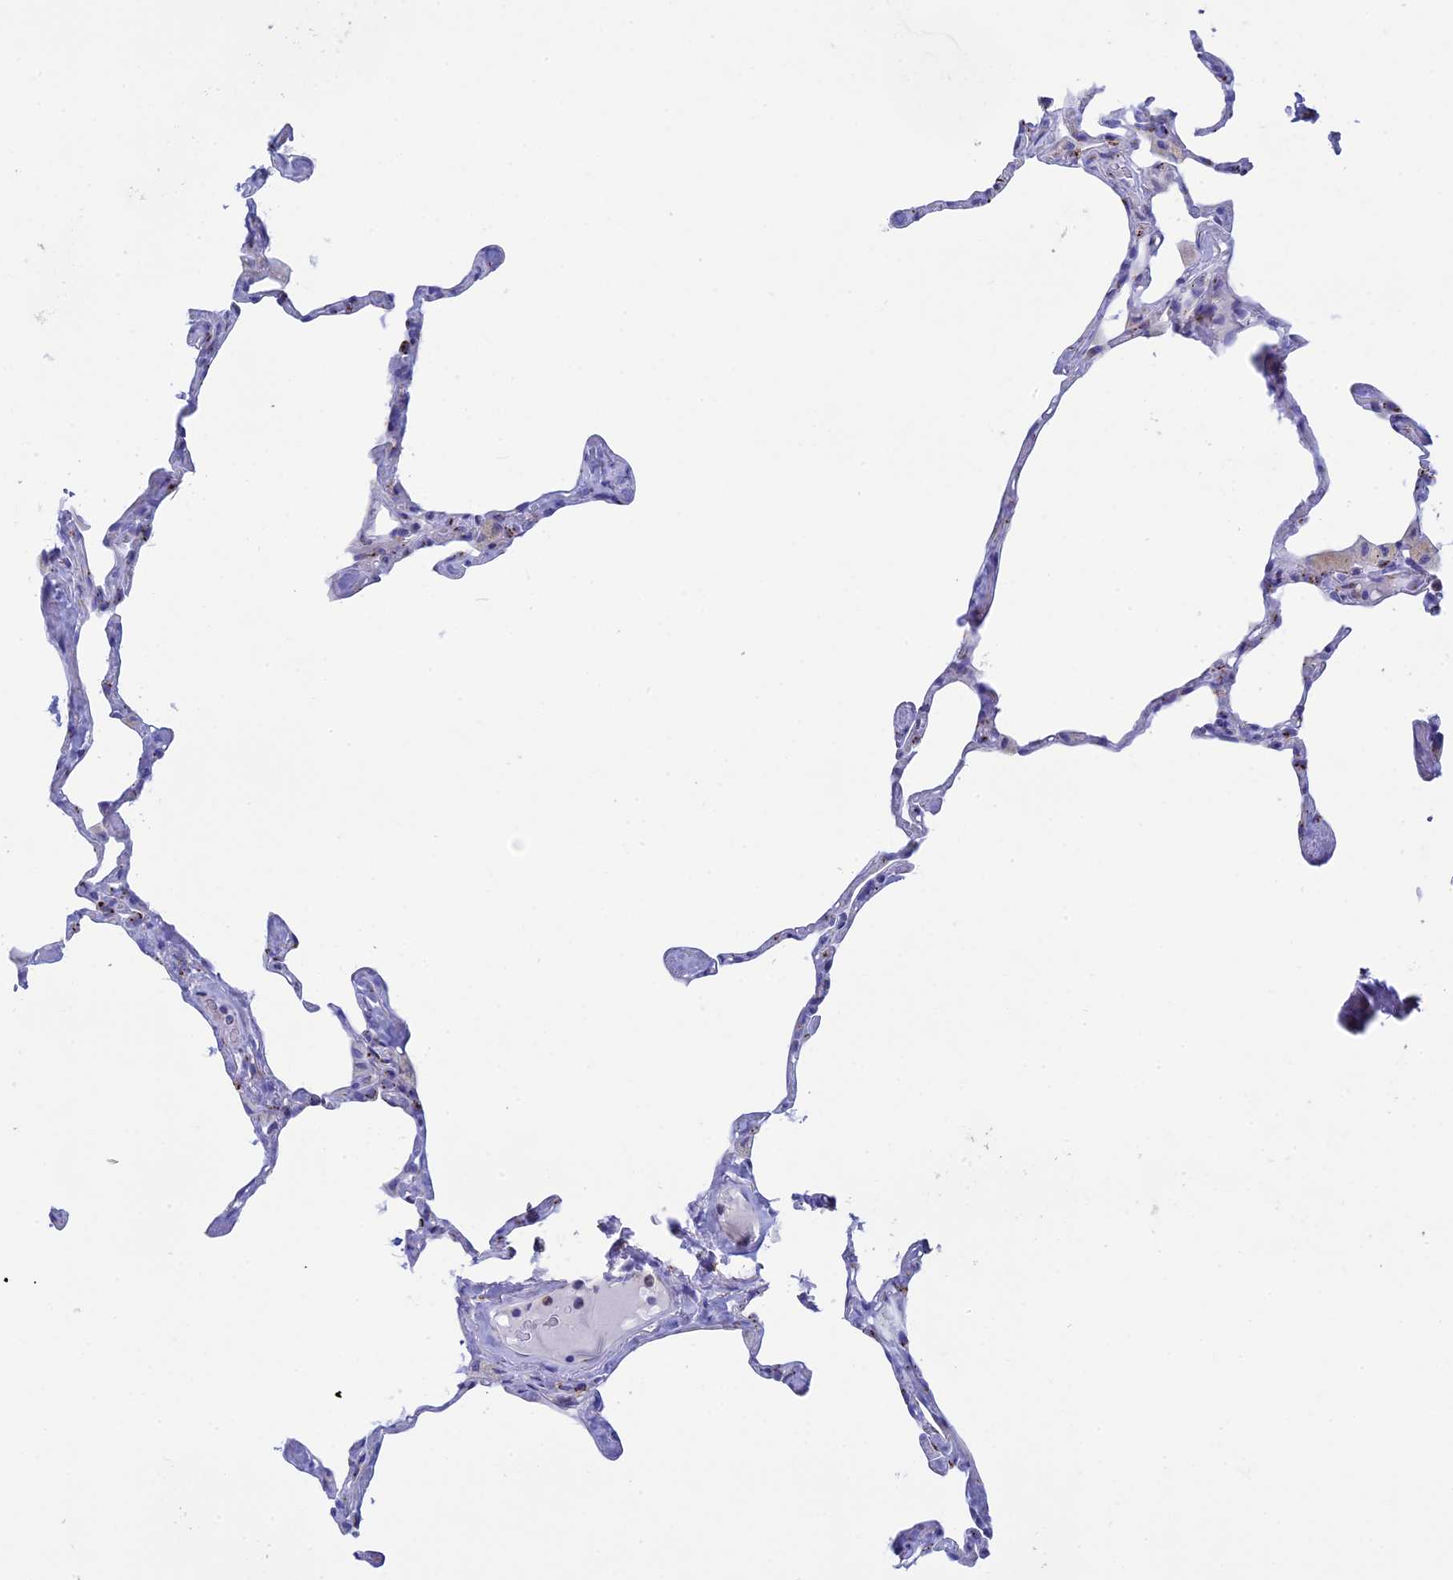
{"staining": {"intensity": "negative", "quantity": "none", "location": "none"}, "tissue": "lung", "cell_type": "Alveolar cells", "image_type": "normal", "snomed": [{"axis": "morphology", "description": "Normal tissue, NOS"}, {"axis": "topography", "description": "Lung"}], "caption": "This is an immunohistochemistry (IHC) micrograph of normal lung. There is no positivity in alveolar cells.", "gene": "ERICH4", "patient": {"sex": "male", "age": 65}}